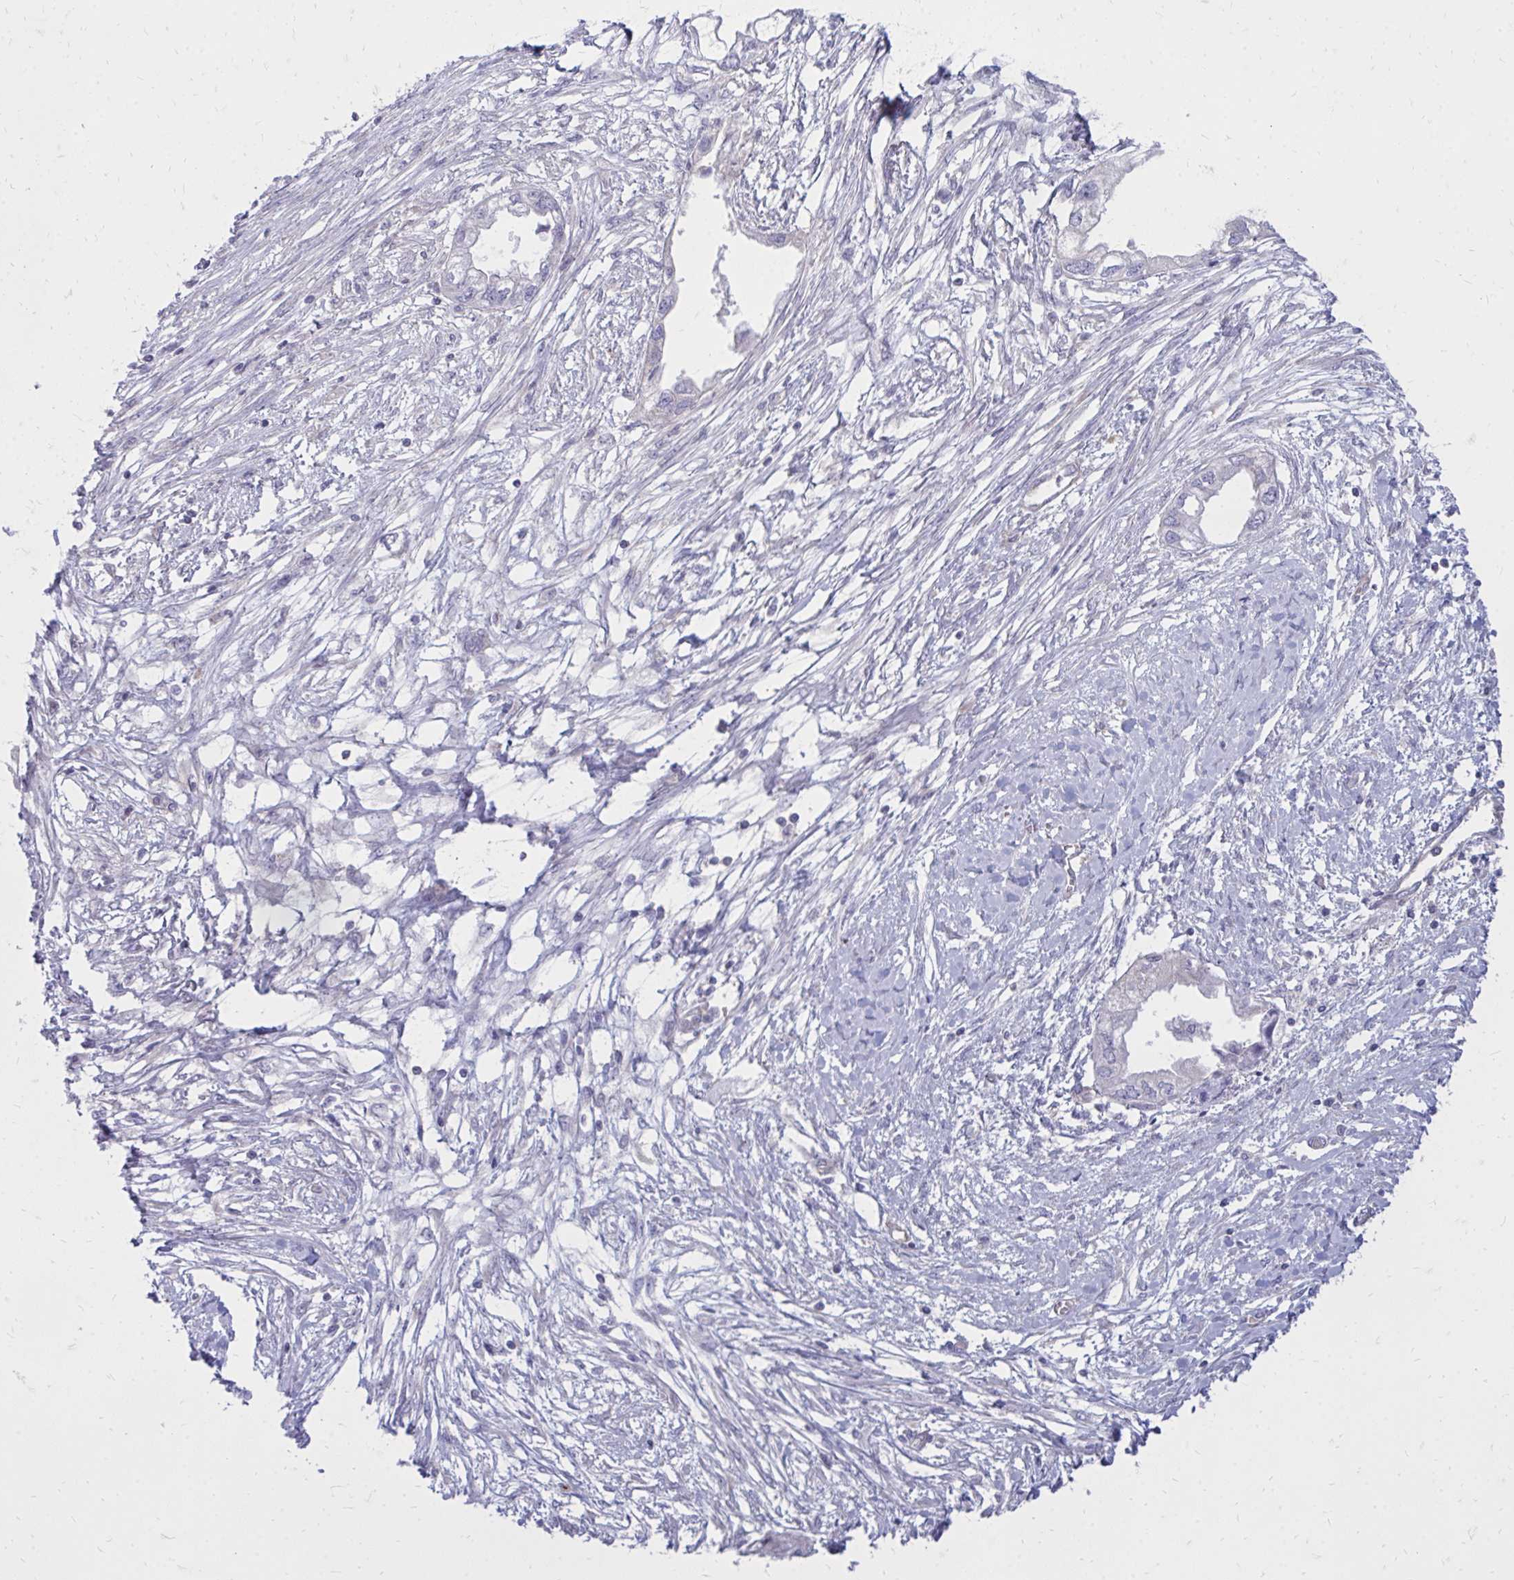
{"staining": {"intensity": "negative", "quantity": "none", "location": "none"}, "tissue": "endometrial cancer", "cell_type": "Tumor cells", "image_type": "cancer", "snomed": [{"axis": "morphology", "description": "Adenocarcinoma, NOS"}, {"axis": "morphology", "description": "Adenocarcinoma, metastatic, NOS"}, {"axis": "topography", "description": "Adipose tissue"}, {"axis": "topography", "description": "Endometrium"}], "caption": "Tumor cells show no significant protein staining in adenocarcinoma (endometrial).", "gene": "ASAP1", "patient": {"sex": "female", "age": 67}}